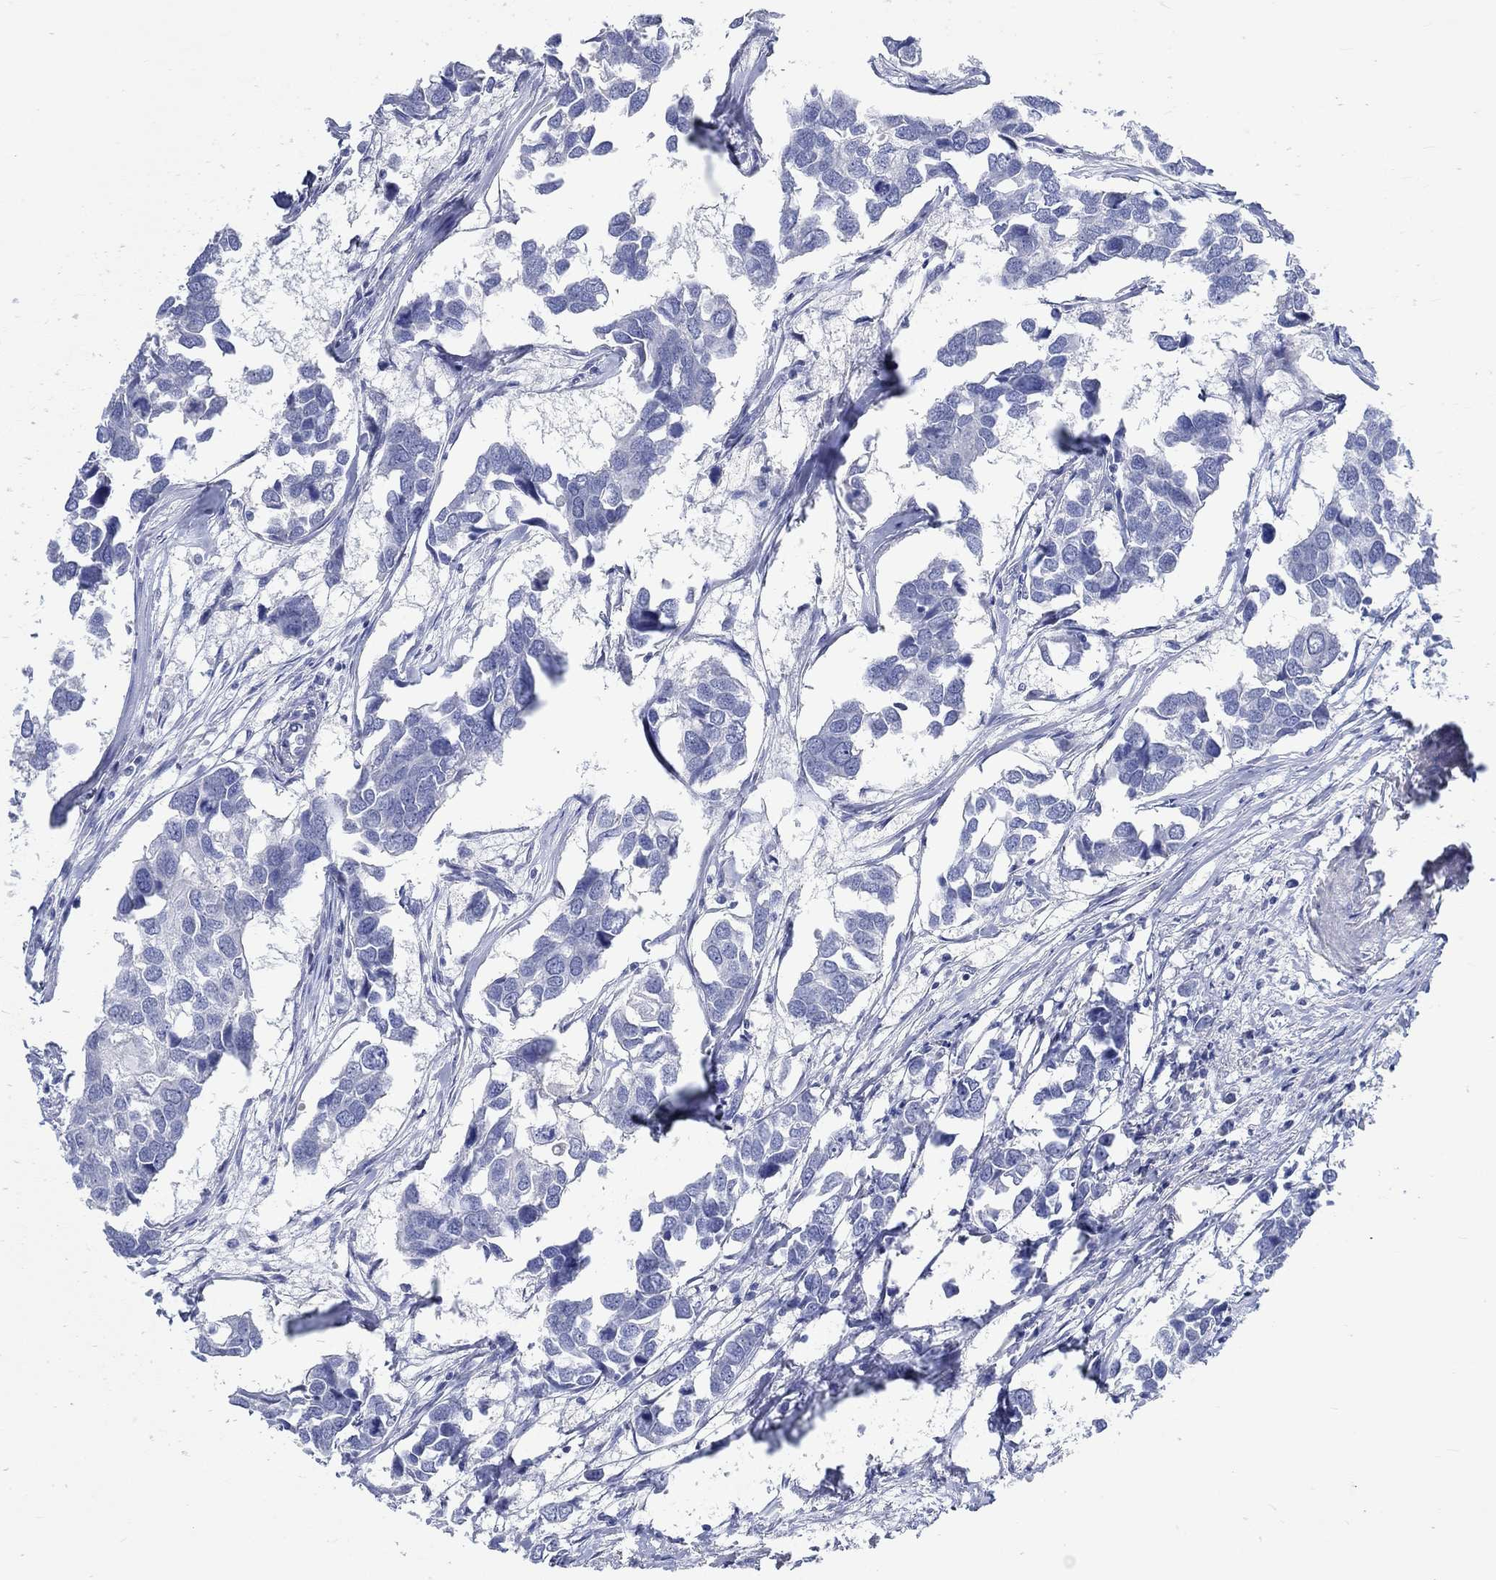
{"staining": {"intensity": "negative", "quantity": "none", "location": "none"}, "tissue": "breast cancer", "cell_type": "Tumor cells", "image_type": "cancer", "snomed": [{"axis": "morphology", "description": "Duct carcinoma"}, {"axis": "topography", "description": "Breast"}], "caption": "Protein analysis of breast intraductal carcinoma demonstrates no significant expression in tumor cells.", "gene": "C4orf47", "patient": {"sex": "female", "age": 83}}